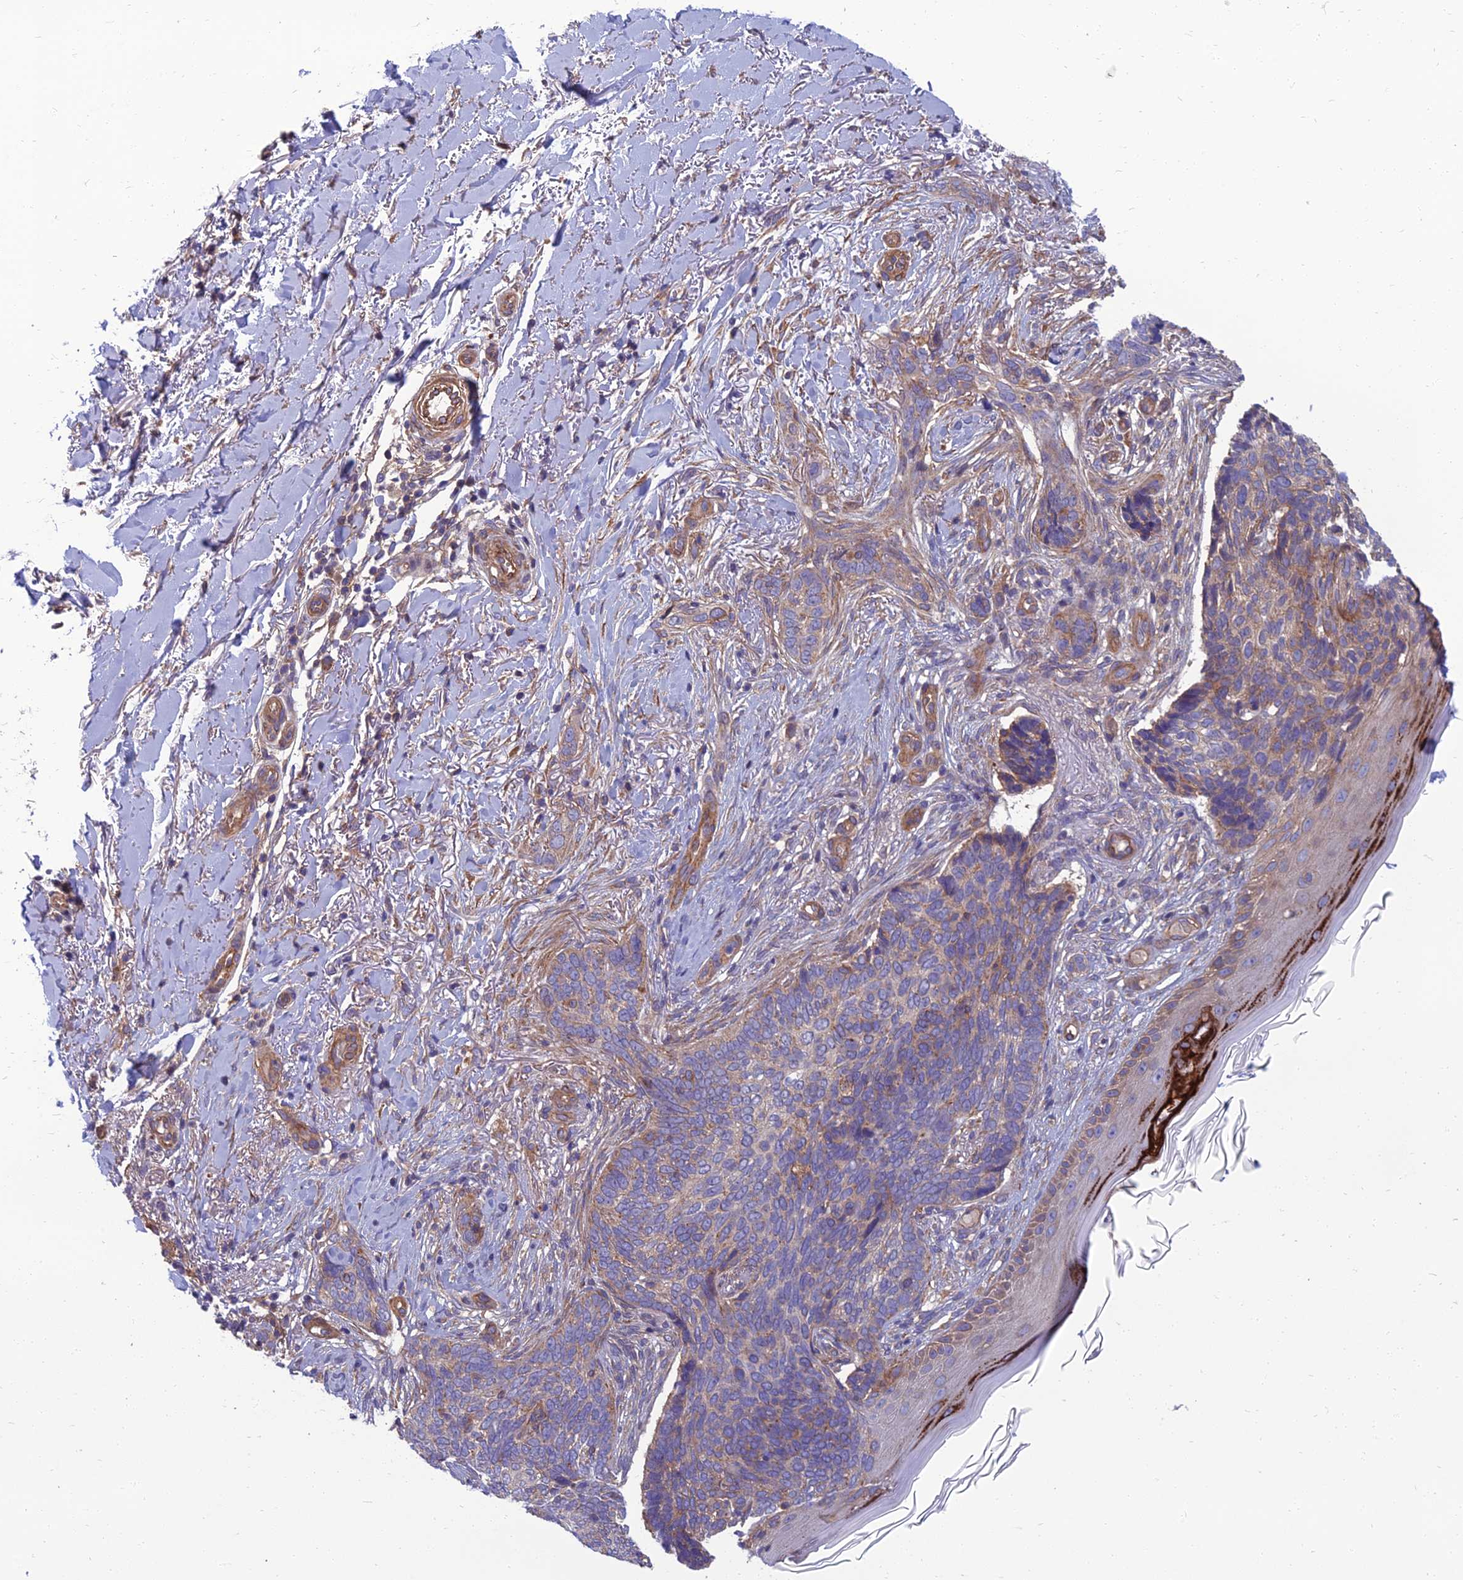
{"staining": {"intensity": "moderate", "quantity": "<25%", "location": "cytoplasmic/membranous"}, "tissue": "skin cancer", "cell_type": "Tumor cells", "image_type": "cancer", "snomed": [{"axis": "morphology", "description": "Normal tissue, NOS"}, {"axis": "morphology", "description": "Basal cell carcinoma"}, {"axis": "topography", "description": "Skin"}], "caption": "Immunohistochemistry (IHC) staining of skin cancer (basal cell carcinoma), which exhibits low levels of moderate cytoplasmic/membranous expression in about <25% of tumor cells indicating moderate cytoplasmic/membranous protein staining. The staining was performed using DAB (brown) for protein detection and nuclei were counterstained in hematoxylin (blue).", "gene": "WDR24", "patient": {"sex": "female", "age": 67}}